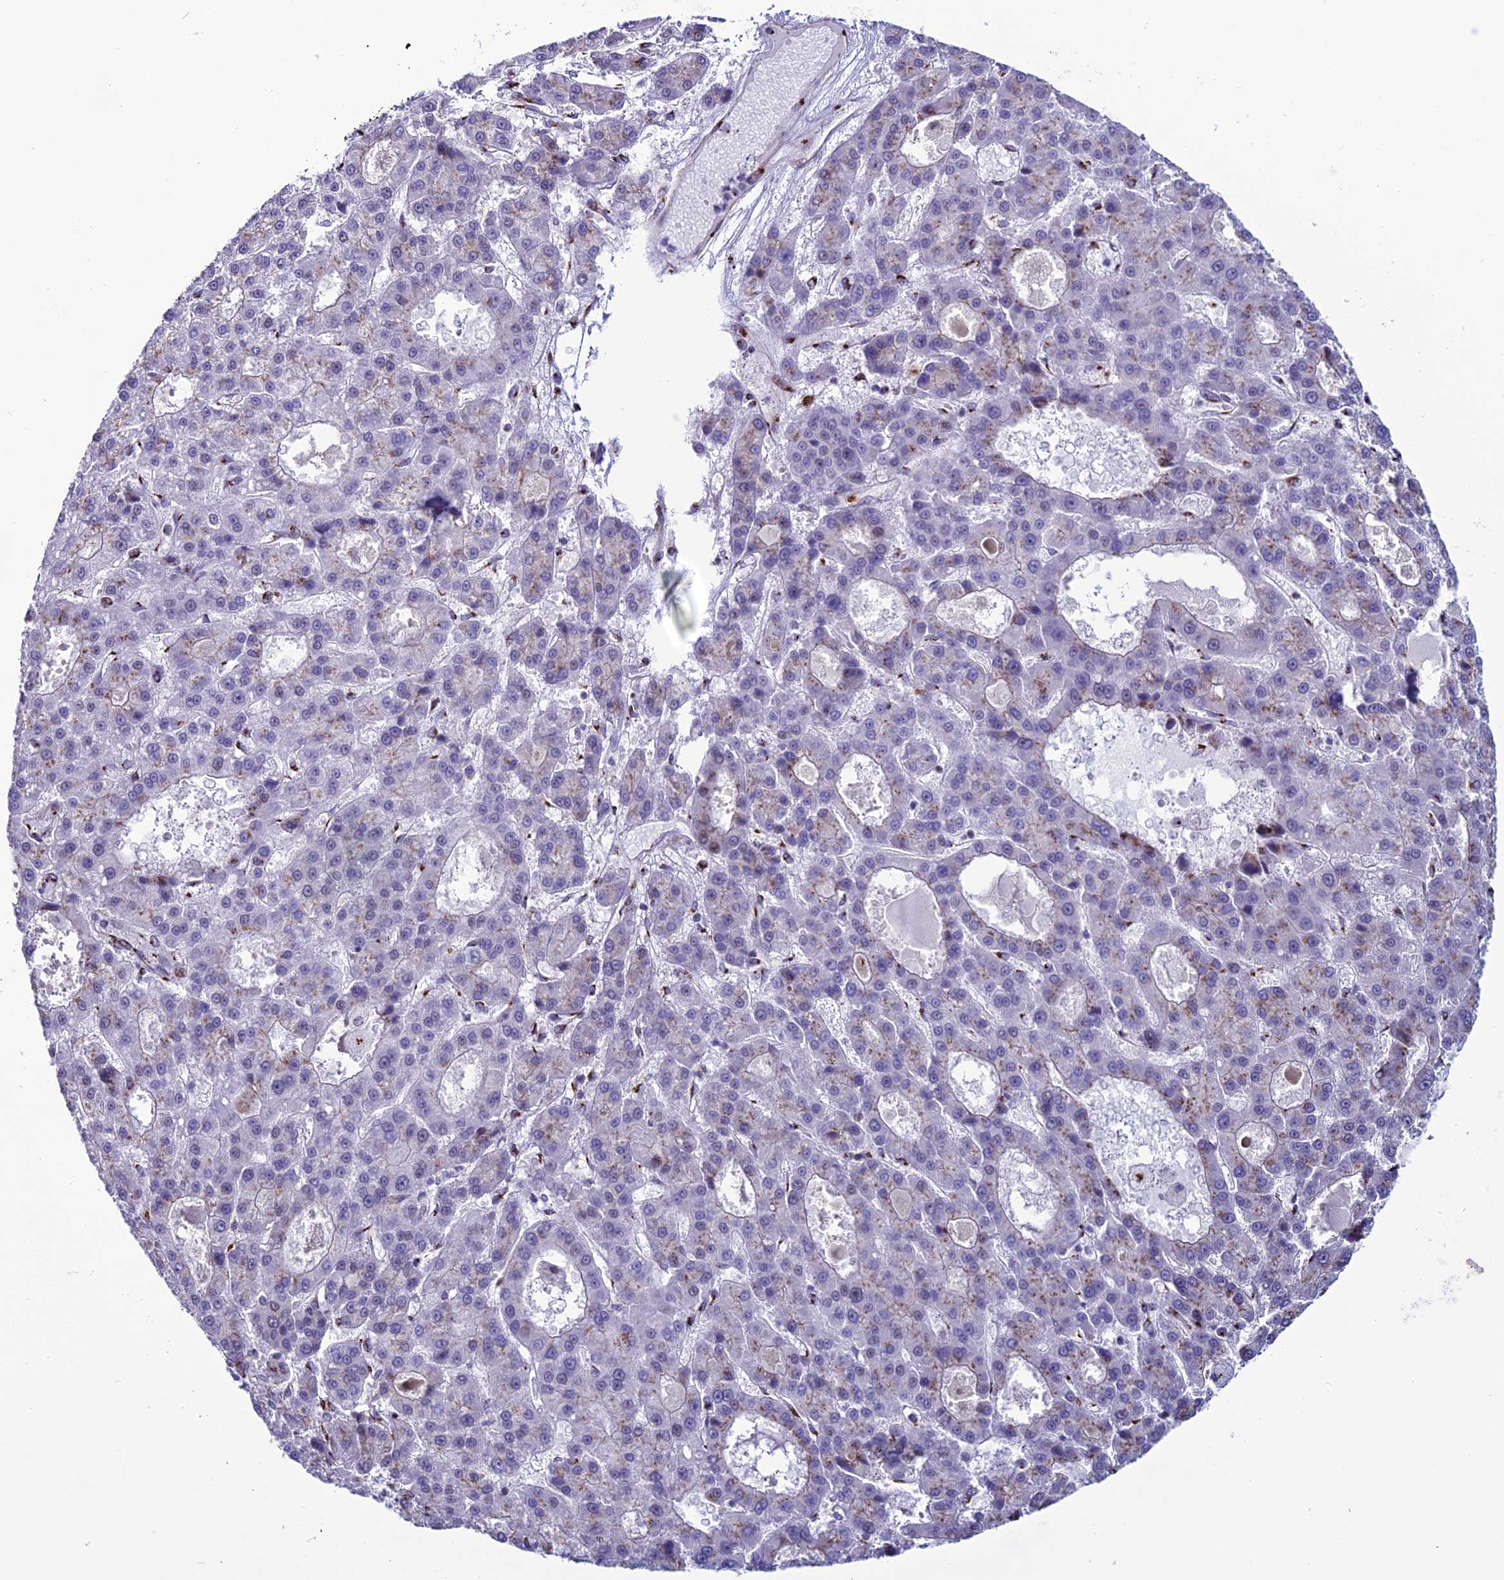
{"staining": {"intensity": "moderate", "quantity": "<25%", "location": "cytoplasmic/membranous"}, "tissue": "liver cancer", "cell_type": "Tumor cells", "image_type": "cancer", "snomed": [{"axis": "morphology", "description": "Carcinoma, Hepatocellular, NOS"}, {"axis": "topography", "description": "Liver"}], "caption": "Immunohistochemistry (IHC) micrograph of neoplastic tissue: liver cancer (hepatocellular carcinoma) stained using immunohistochemistry exhibits low levels of moderate protein expression localized specifically in the cytoplasmic/membranous of tumor cells, appearing as a cytoplasmic/membranous brown color.", "gene": "PLEKHA4", "patient": {"sex": "male", "age": 70}}